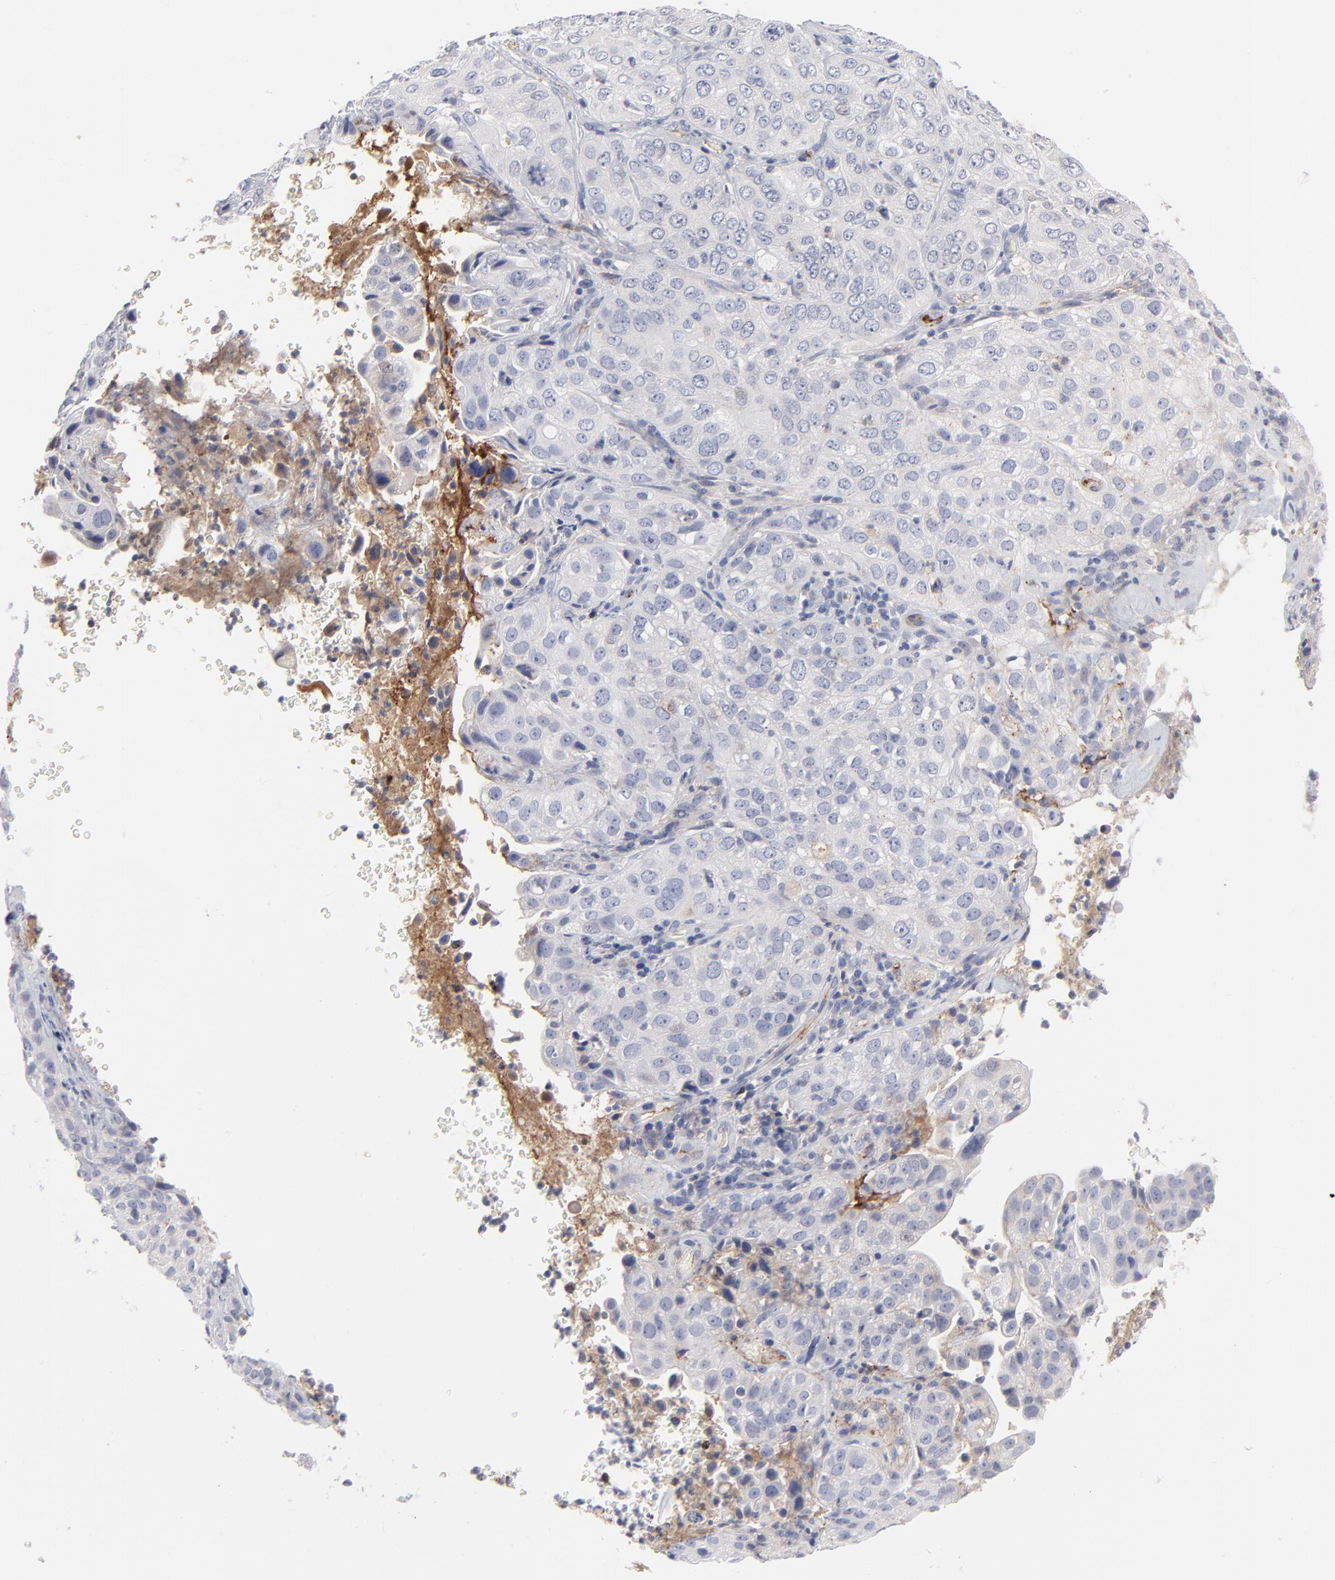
{"staining": {"intensity": "negative", "quantity": "none", "location": "none"}, "tissue": "cervical cancer", "cell_type": "Tumor cells", "image_type": "cancer", "snomed": [{"axis": "morphology", "description": "Squamous cell carcinoma, NOS"}, {"axis": "topography", "description": "Cervix"}], "caption": "This is a micrograph of IHC staining of cervical squamous cell carcinoma, which shows no staining in tumor cells. (DAB immunohistochemistry with hematoxylin counter stain).", "gene": "CCR3", "patient": {"sex": "female", "age": 38}}